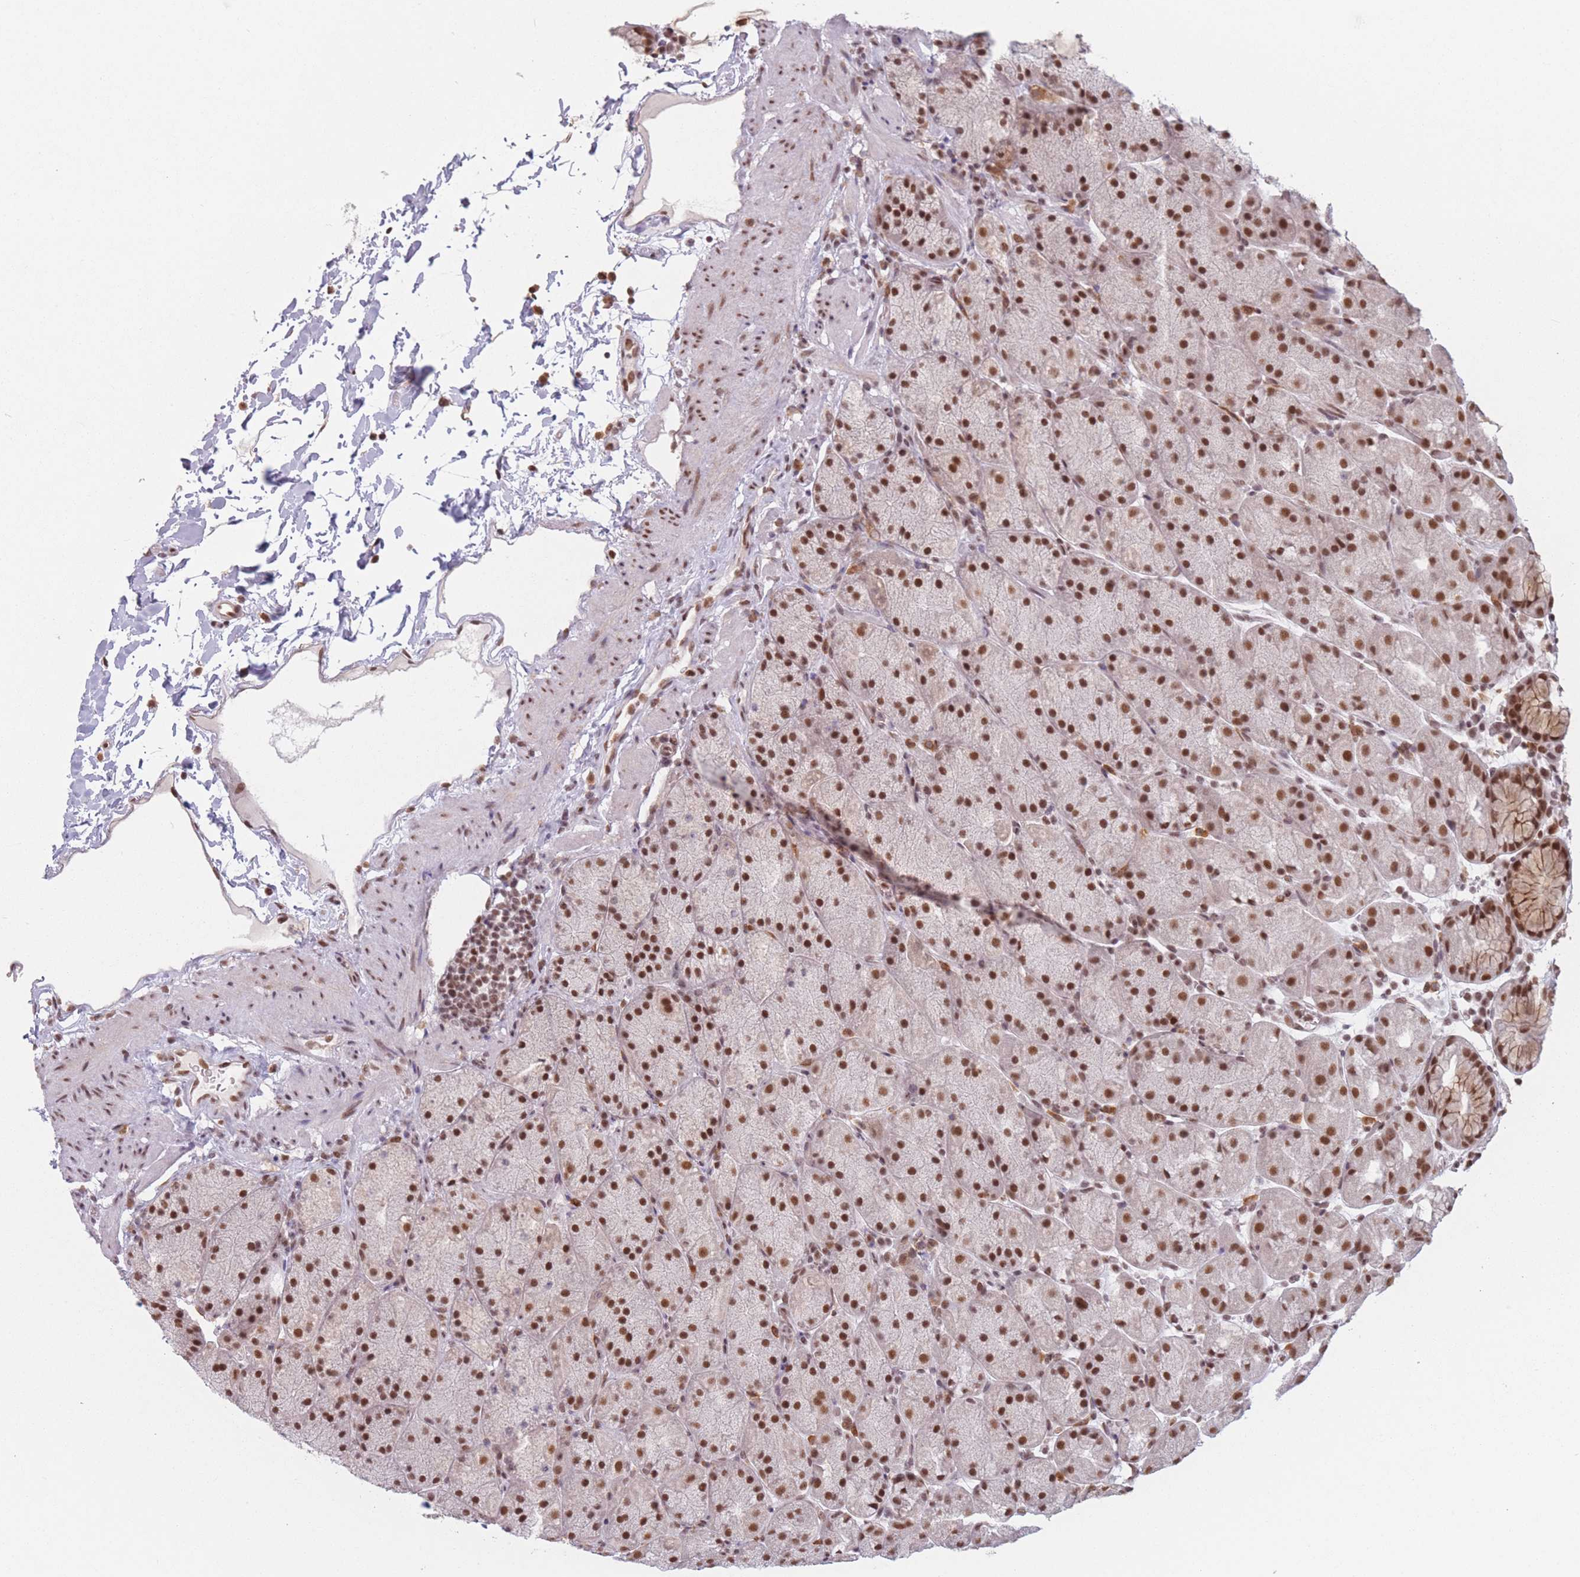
{"staining": {"intensity": "moderate", "quantity": ">75%", "location": "cytoplasmic/membranous,nuclear"}, "tissue": "stomach", "cell_type": "Glandular cells", "image_type": "normal", "snomed": [{"axis": "morphology", "description": "Normal tissue, NOS"}, {"axis": "topography", "description": "Stomach, upper"}, {"axis": "topography", "description": "Stomach, lower"}], "caption": "An immunohistochemistry (IHC) micrograph of normal tissue is shown. Protein staining in brown labels moderate cytoplasmic/membranous,nuclear positivity in stomach within glandular cells. (brown staining indicates protein expression, while blue staining denotes nuclei).", "gene": "SUPT6H", "patient": {"sex": "male", "age": 67}}